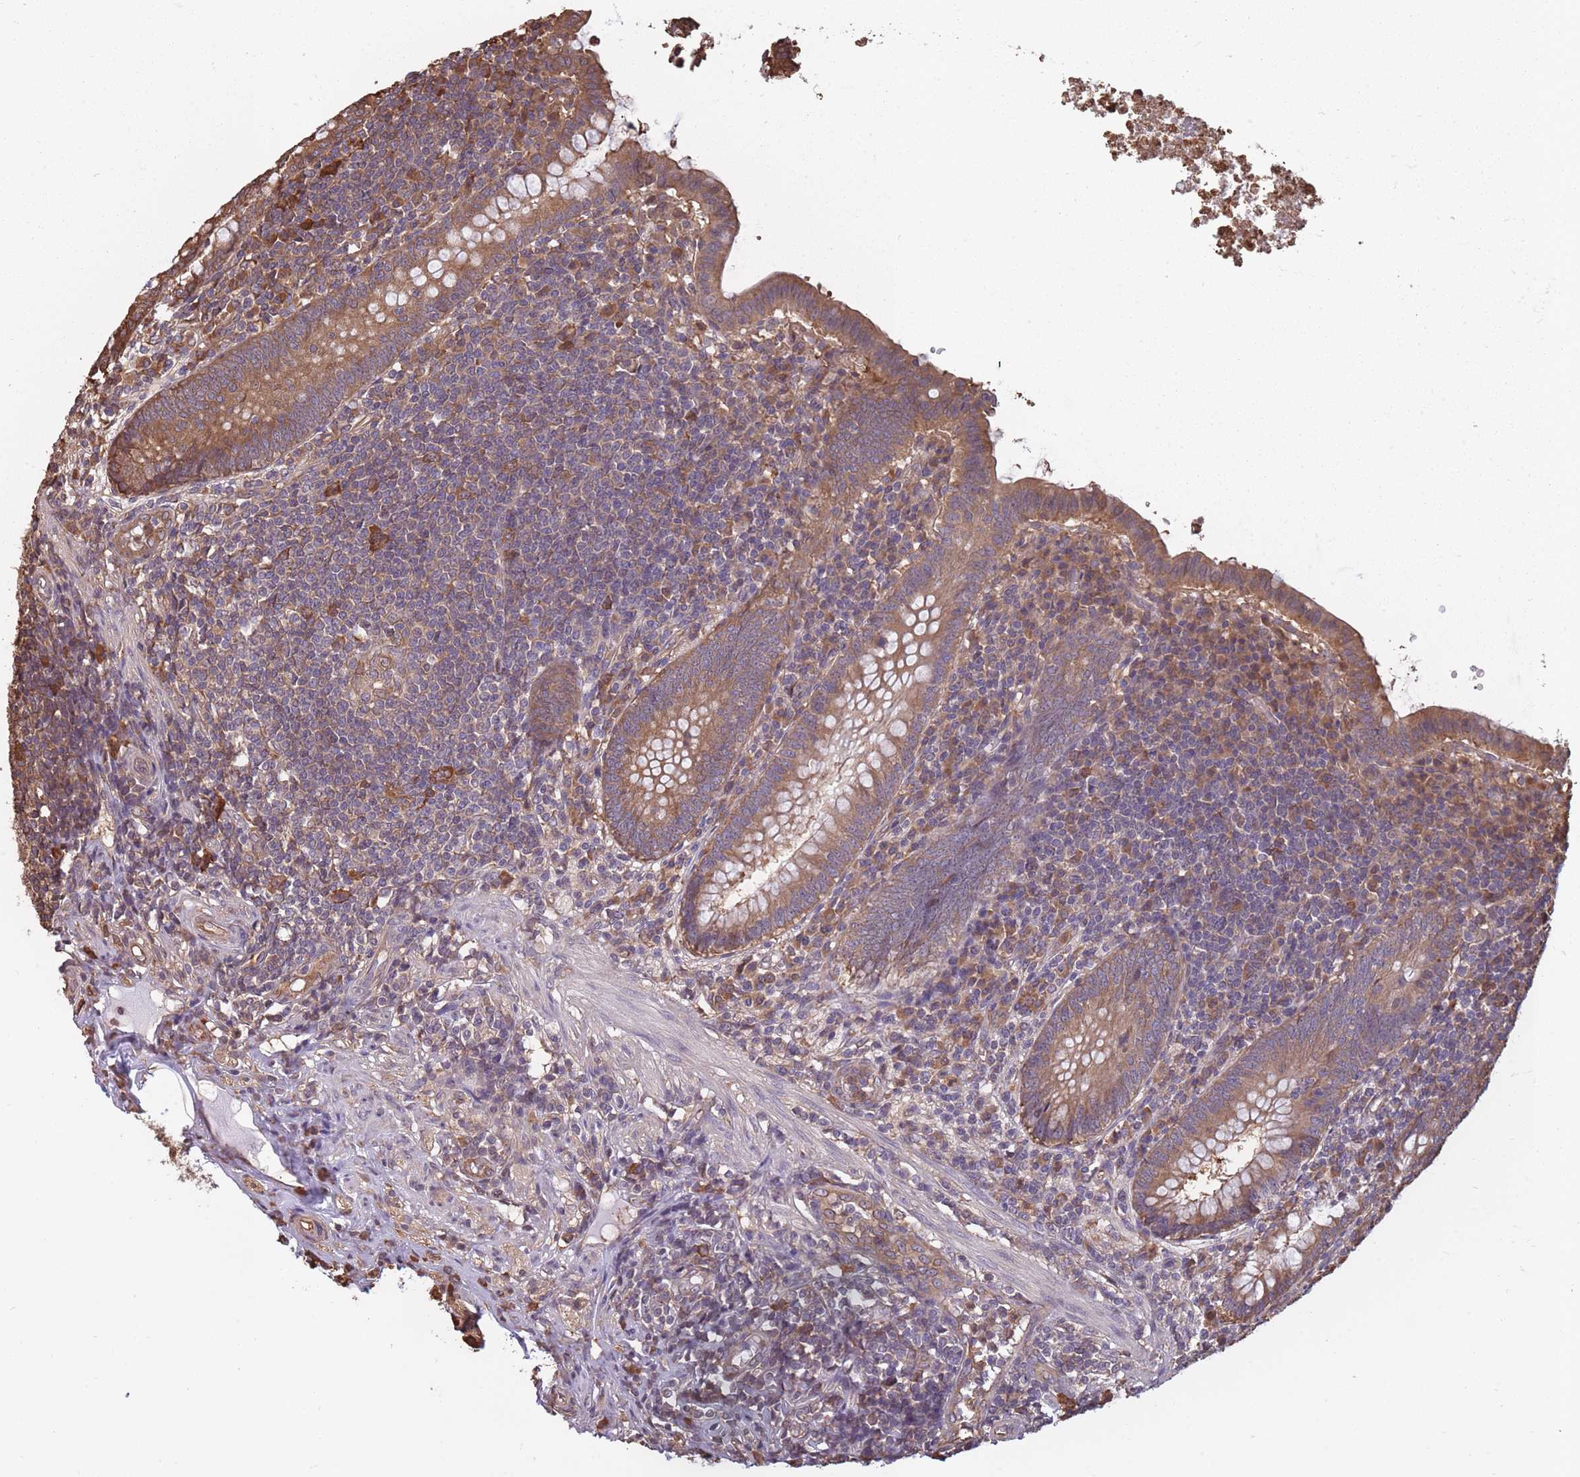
{"staining": {"intensity": "moderate", "quantity": ">75%", "location": "cytoplasmic/membranous"}, "tissue": "appendix", "cell_type": "Glandular cells", "image_type": "normal", "snomed": [{"axis": "morphology", "description": "Normal tissue, NOS"}, {"axis": "topography", "description": "Appendix"}], "caption": "Approximately >75% of glandular cells in unremarkable appendix display moderate cytoplasmic/membranous protein expression as visualized by brown immunohistochemical staining.", "gene": "ARL13B", "patient": {"sex": "male", "age": 83}}